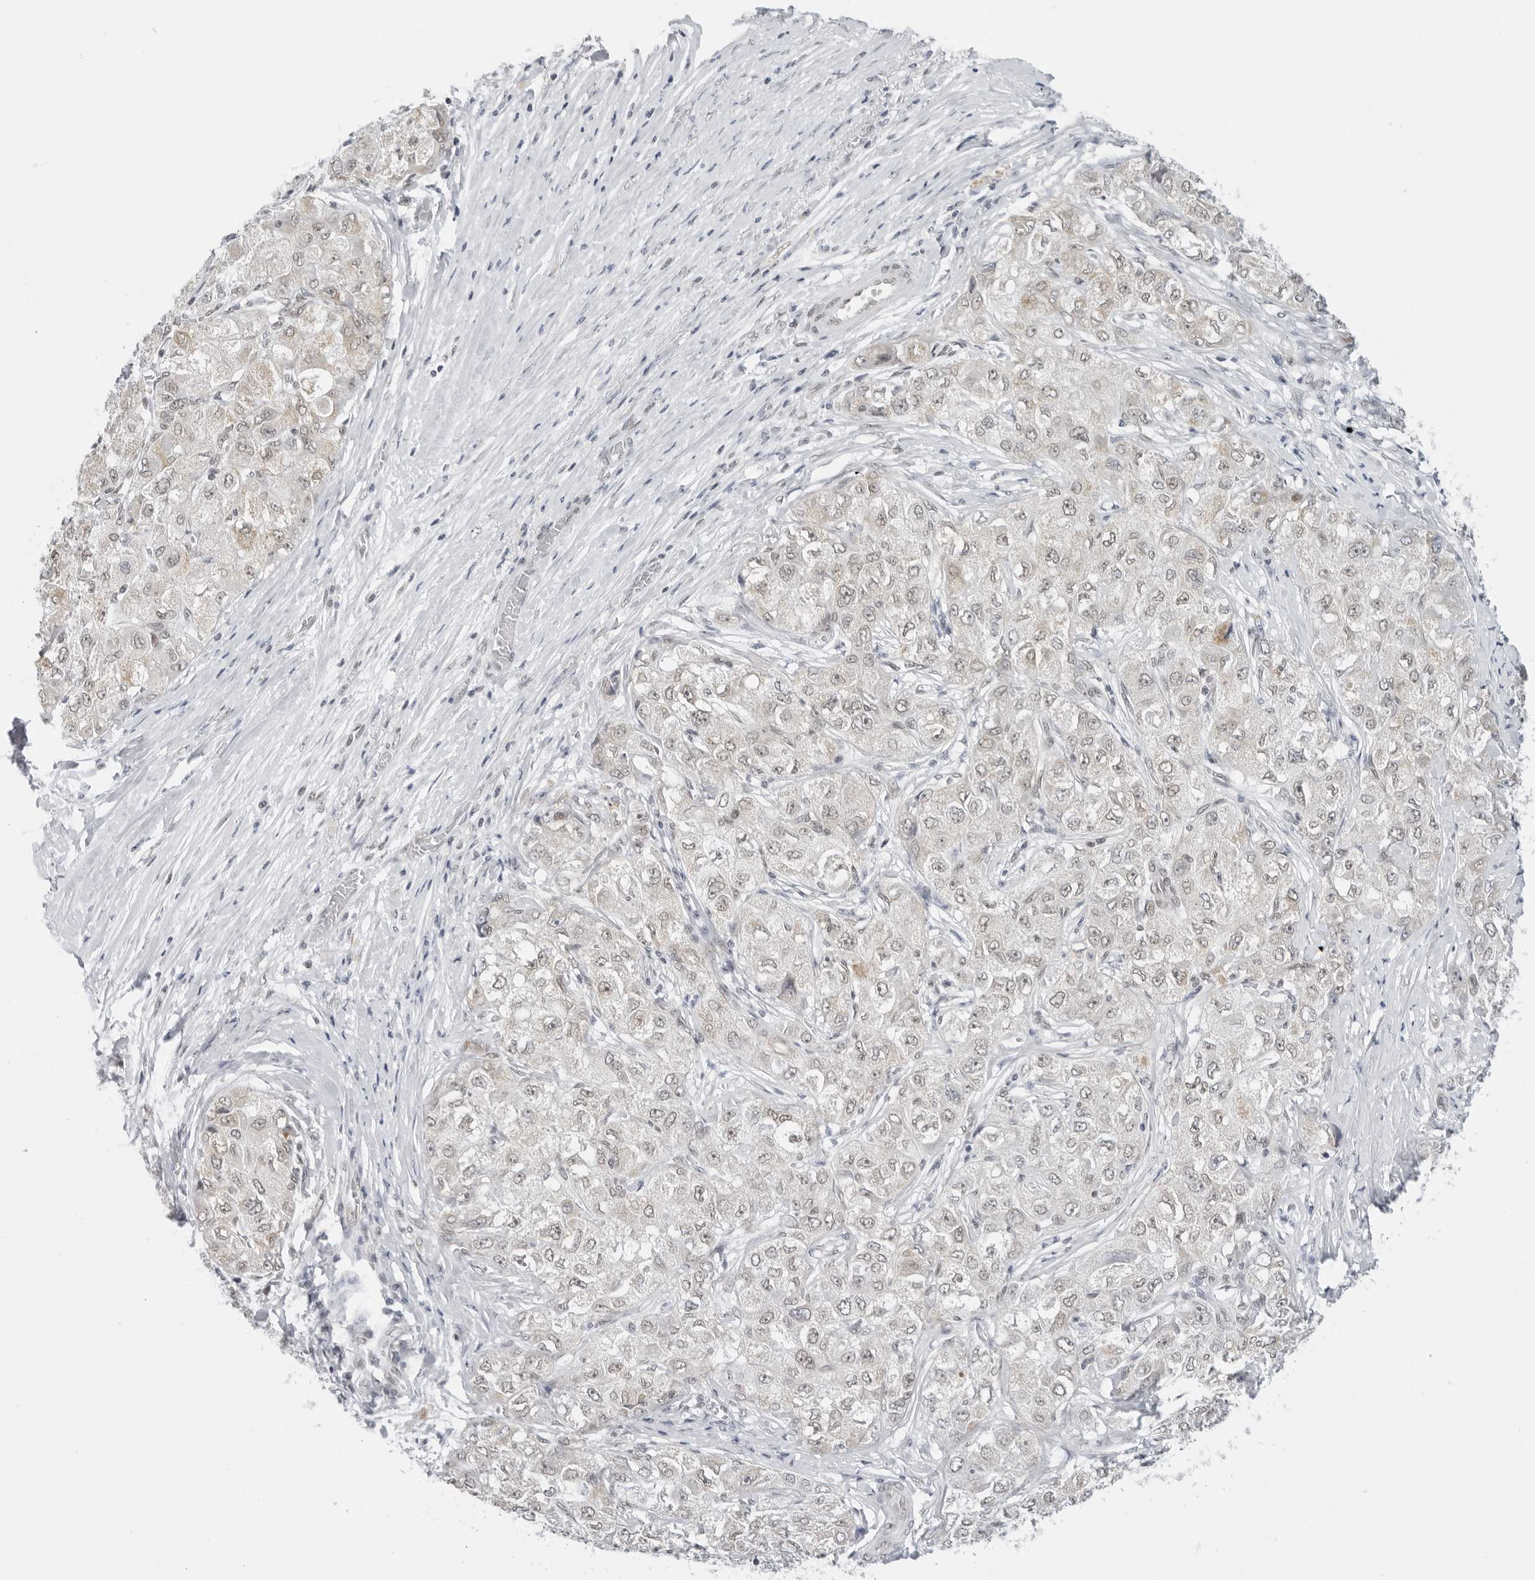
{"staining": {"intensity": "weak", "quantity": "25%-75%", "location": "cytoplasmic/membranous,nuclear"}, "tissue": "liver cancer", "cell_type": "Tumor cells", "image_type": "cancer", "snomed": [{"axis": "morphology", "description": "Carcinoma, Hepatocellular, NOS"}, {"axis": "topography", "description": "Liver"}], "caption": "A histopathology image showing weak cytoplasmic/membranous and nuclear staining in about 25%-75% of tumor cells in liver cancer (hepatocellular carcinoma), as visualized by brown immunohistochemical staining.", "gene": "FOXK2", "patient": {"sex": "male", "age": 80}}